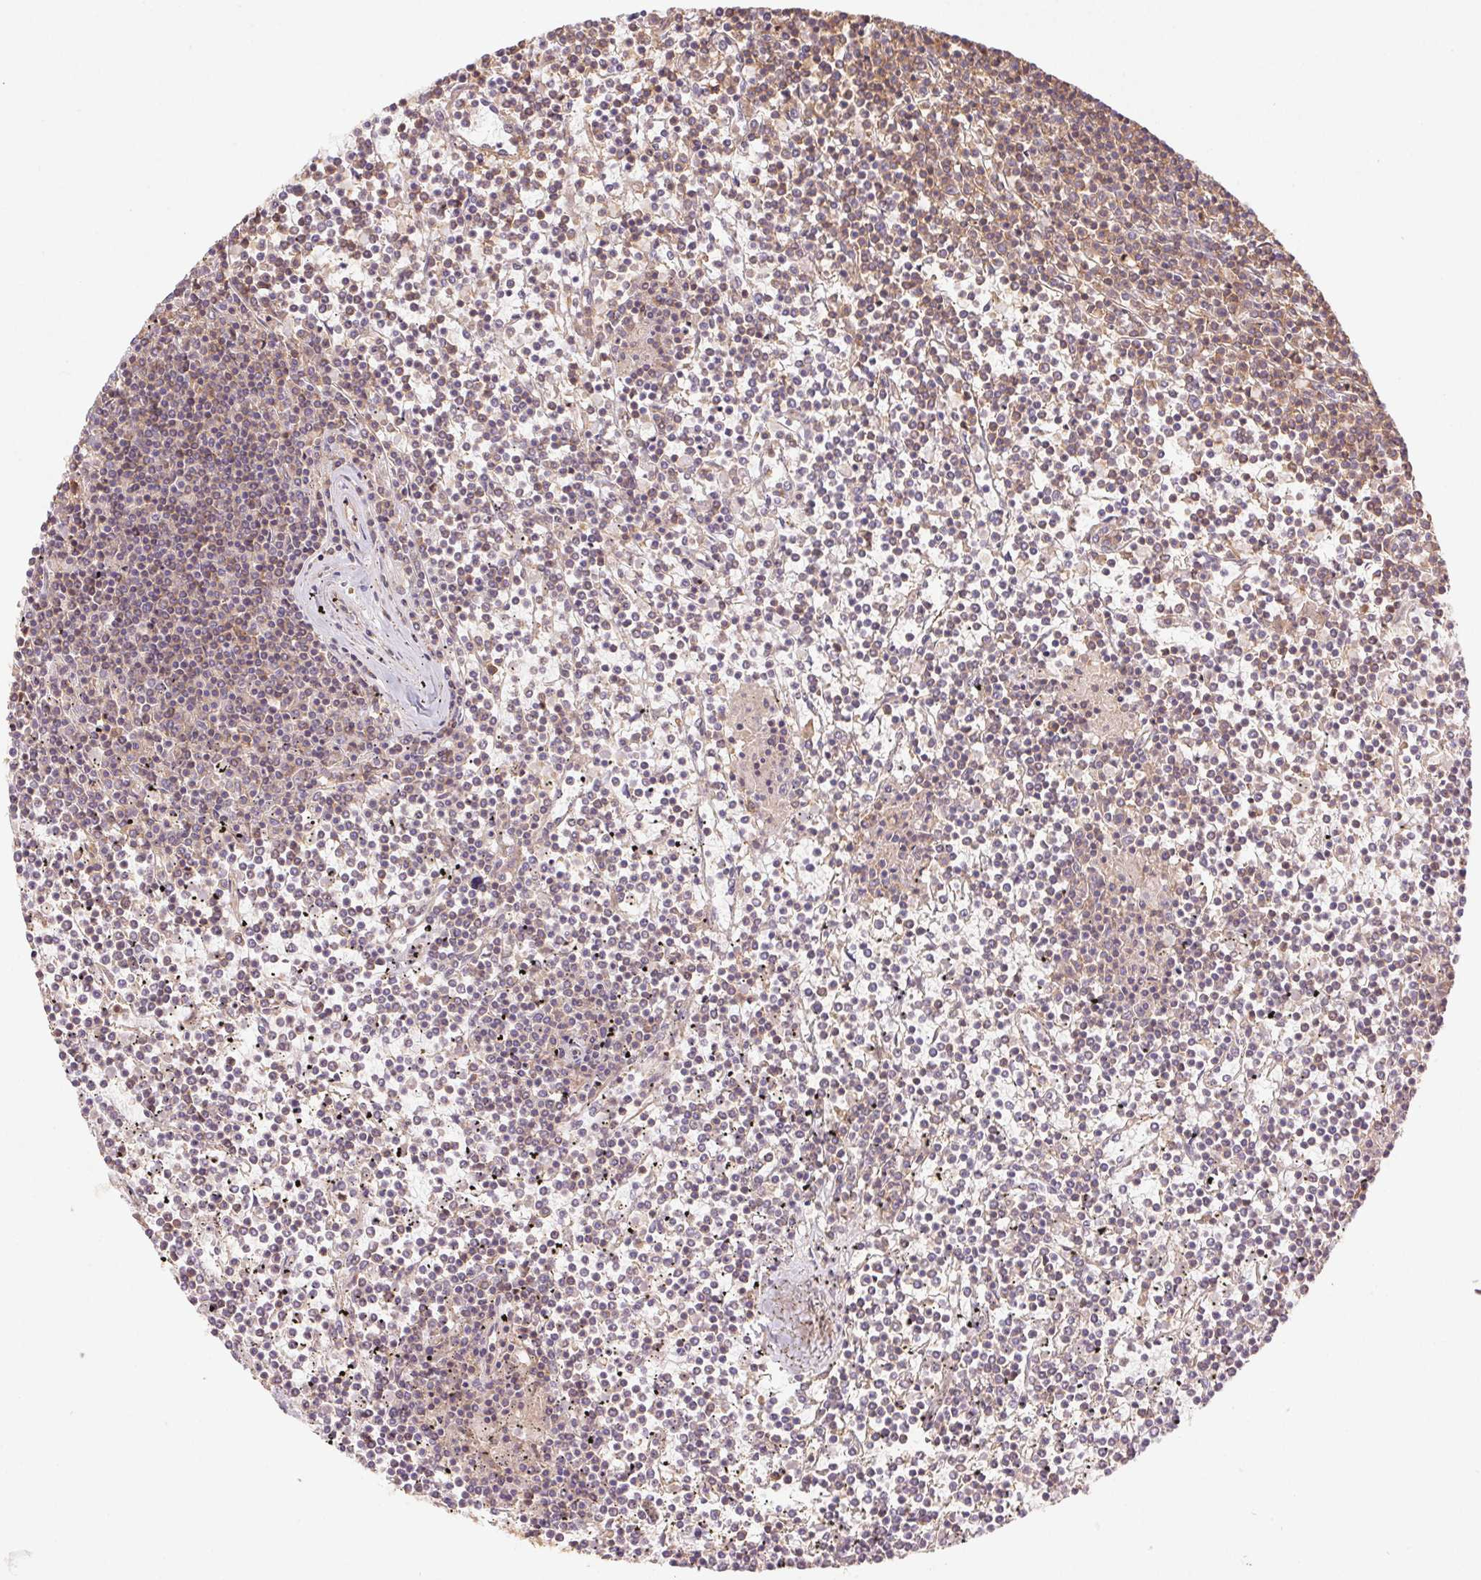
{"staining": {"intensity": "weak", "quantity": "<25%", "location": "cytoplasmic/membranous"}, "tissue": "lymphoma", "cell_type": "Tumor cells", "image_type": "cancer", "snomed": [{"axis": "morphology", "description": "Malignant lymphoma, non-Hodgkin's type, Low grade"}, {"axis": "topography", "description": "Spleen"}], "caption": "A high-resolution photomicrograph shows IHC staining of low-grade malignant lymphoma, non-Hodgkin's type, which shows no significant staining in tumor cells.", "gene": "TUBA3D", "patient": {"sex": "female", "age": 19}}